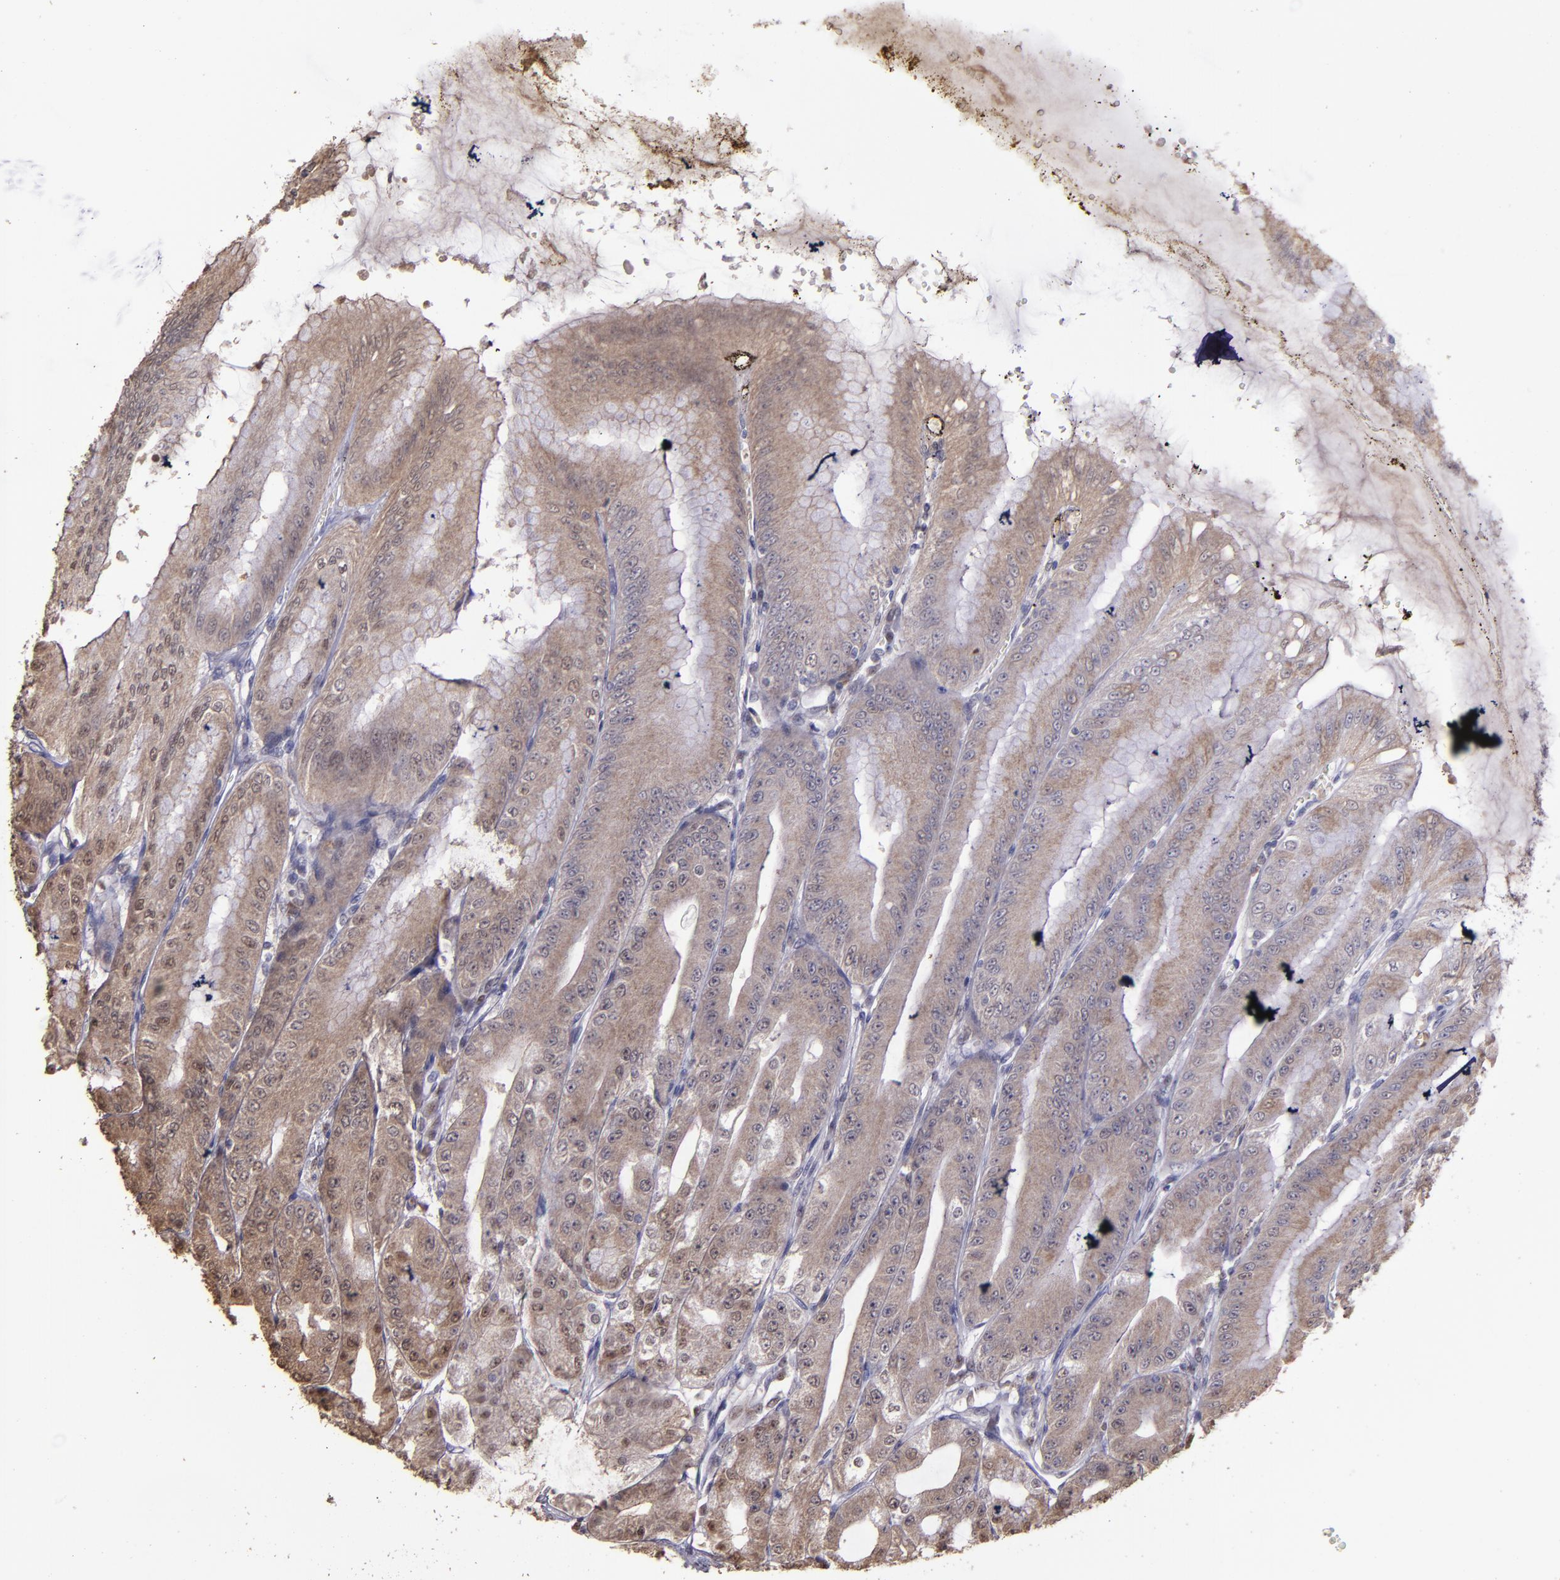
{"staining": {"intensity": "weak", "quantity": "25%-75%", "location": "cytoplasmic/membranous,nuclear"}, "tissue": "stomach", "cell_type": "Glandular cells", "image_type": "normal", "snomed": [{"axis": "morphology", "description": "Normal tissue, NOS"}, {"axis": "topography", "description": "Stomach, lower"}], "caption": "The histopathology image shows immunohistochemical staining of unremarkable stomach. There is weak cytoplasmic/membranous,nuclear staining is identified in about 25%-75% of glandular cells.", "gene": "SERPINF2", "patient": {"sex": "male", "age": 71}}